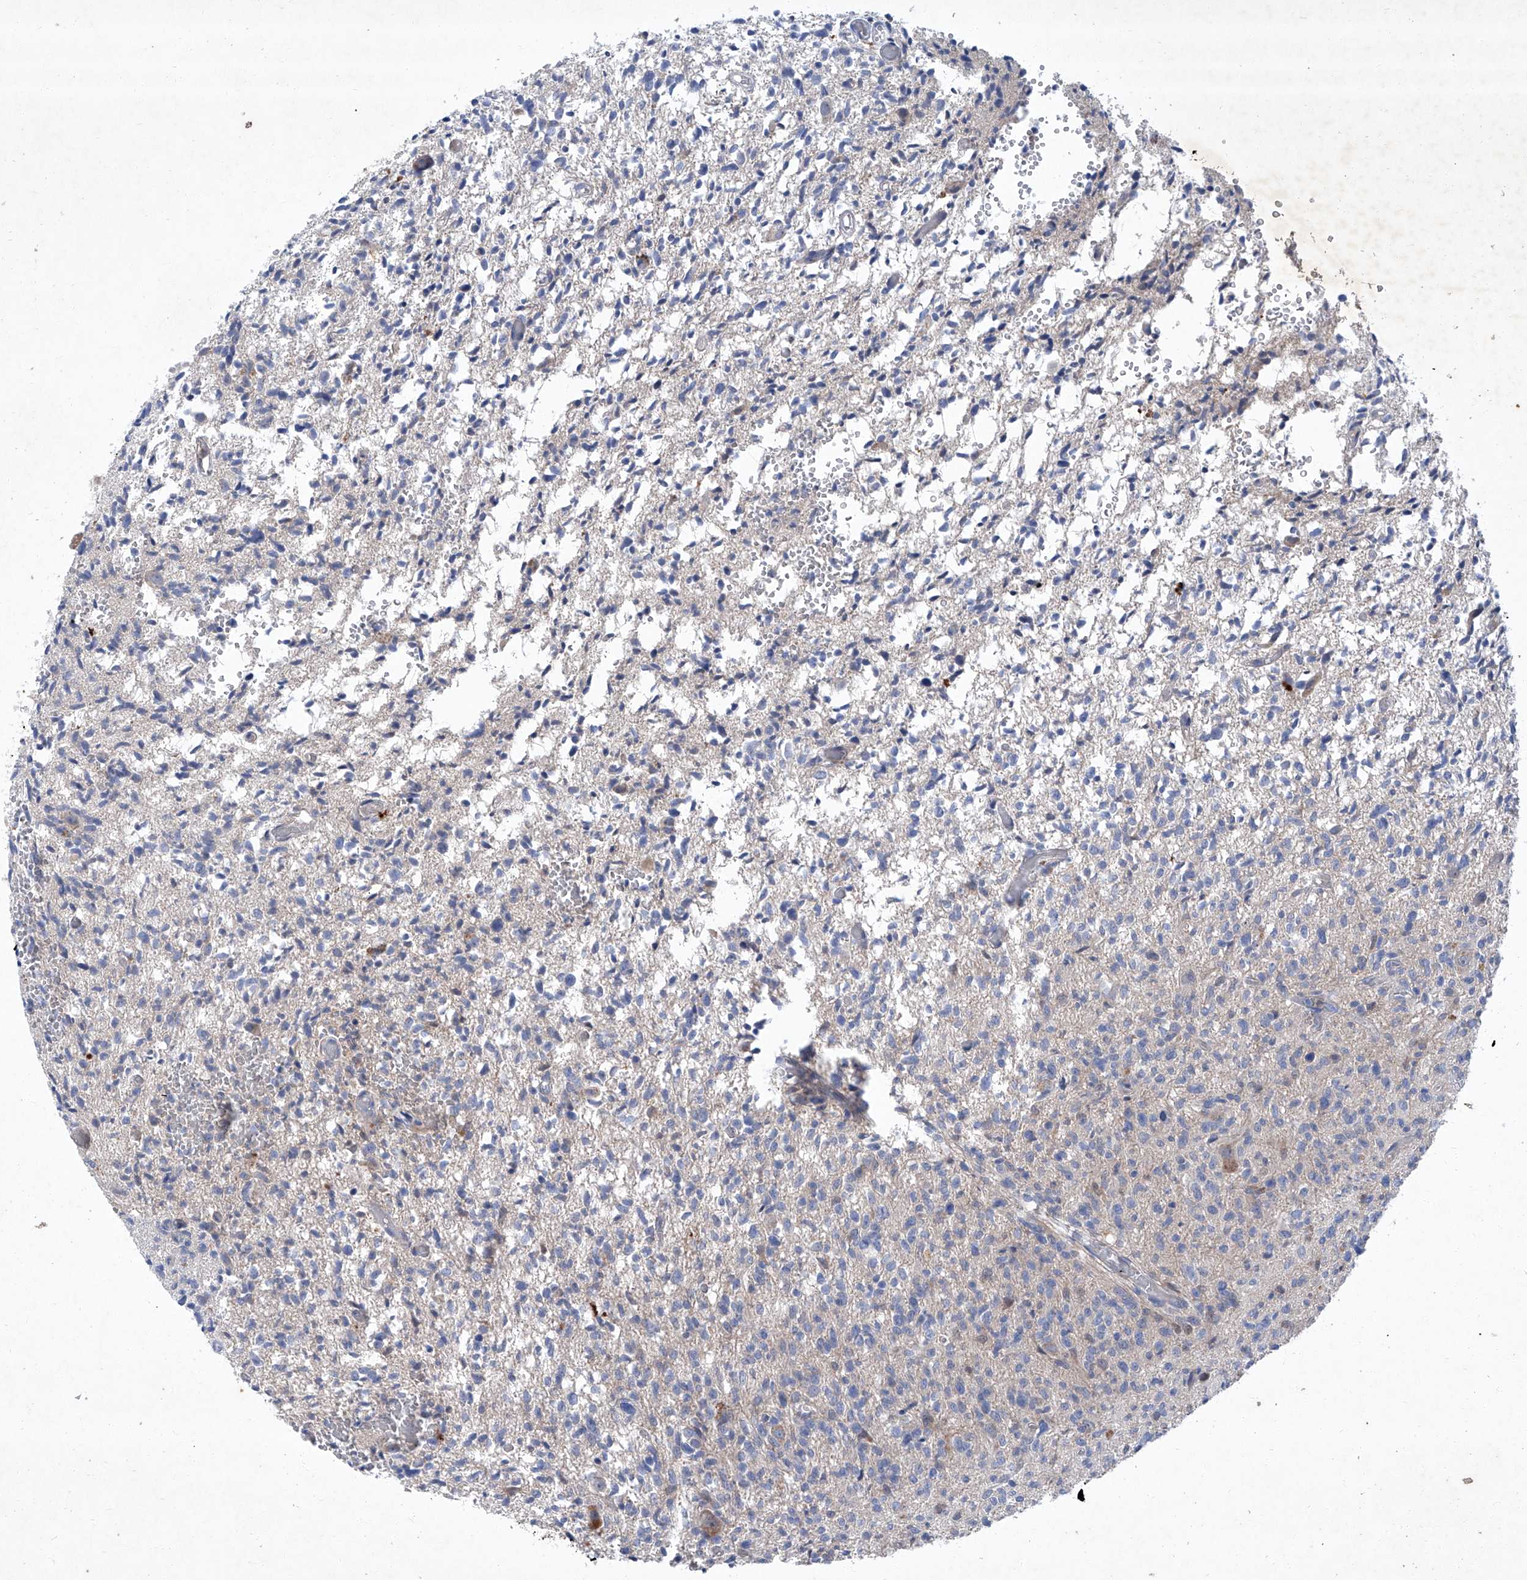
{"staining": {"intensity": "negative", "quantity": "none", "location": "none"}, "tissue": "glioma", "cell_type": "Tumor cells", "image_type": "cancer", "snomed": [{"axis": "morphology", "description": "Glioma, malignant, High grade"}, {"axis": "topography", "description": "Brain"}], "caption": "High-grade glioma (malignant) stained for a protein using immunohistochemistry demonstrates no expression tumor cells.", "gene": "SBK2", "patient": {"sex": "female", "age": 57}}